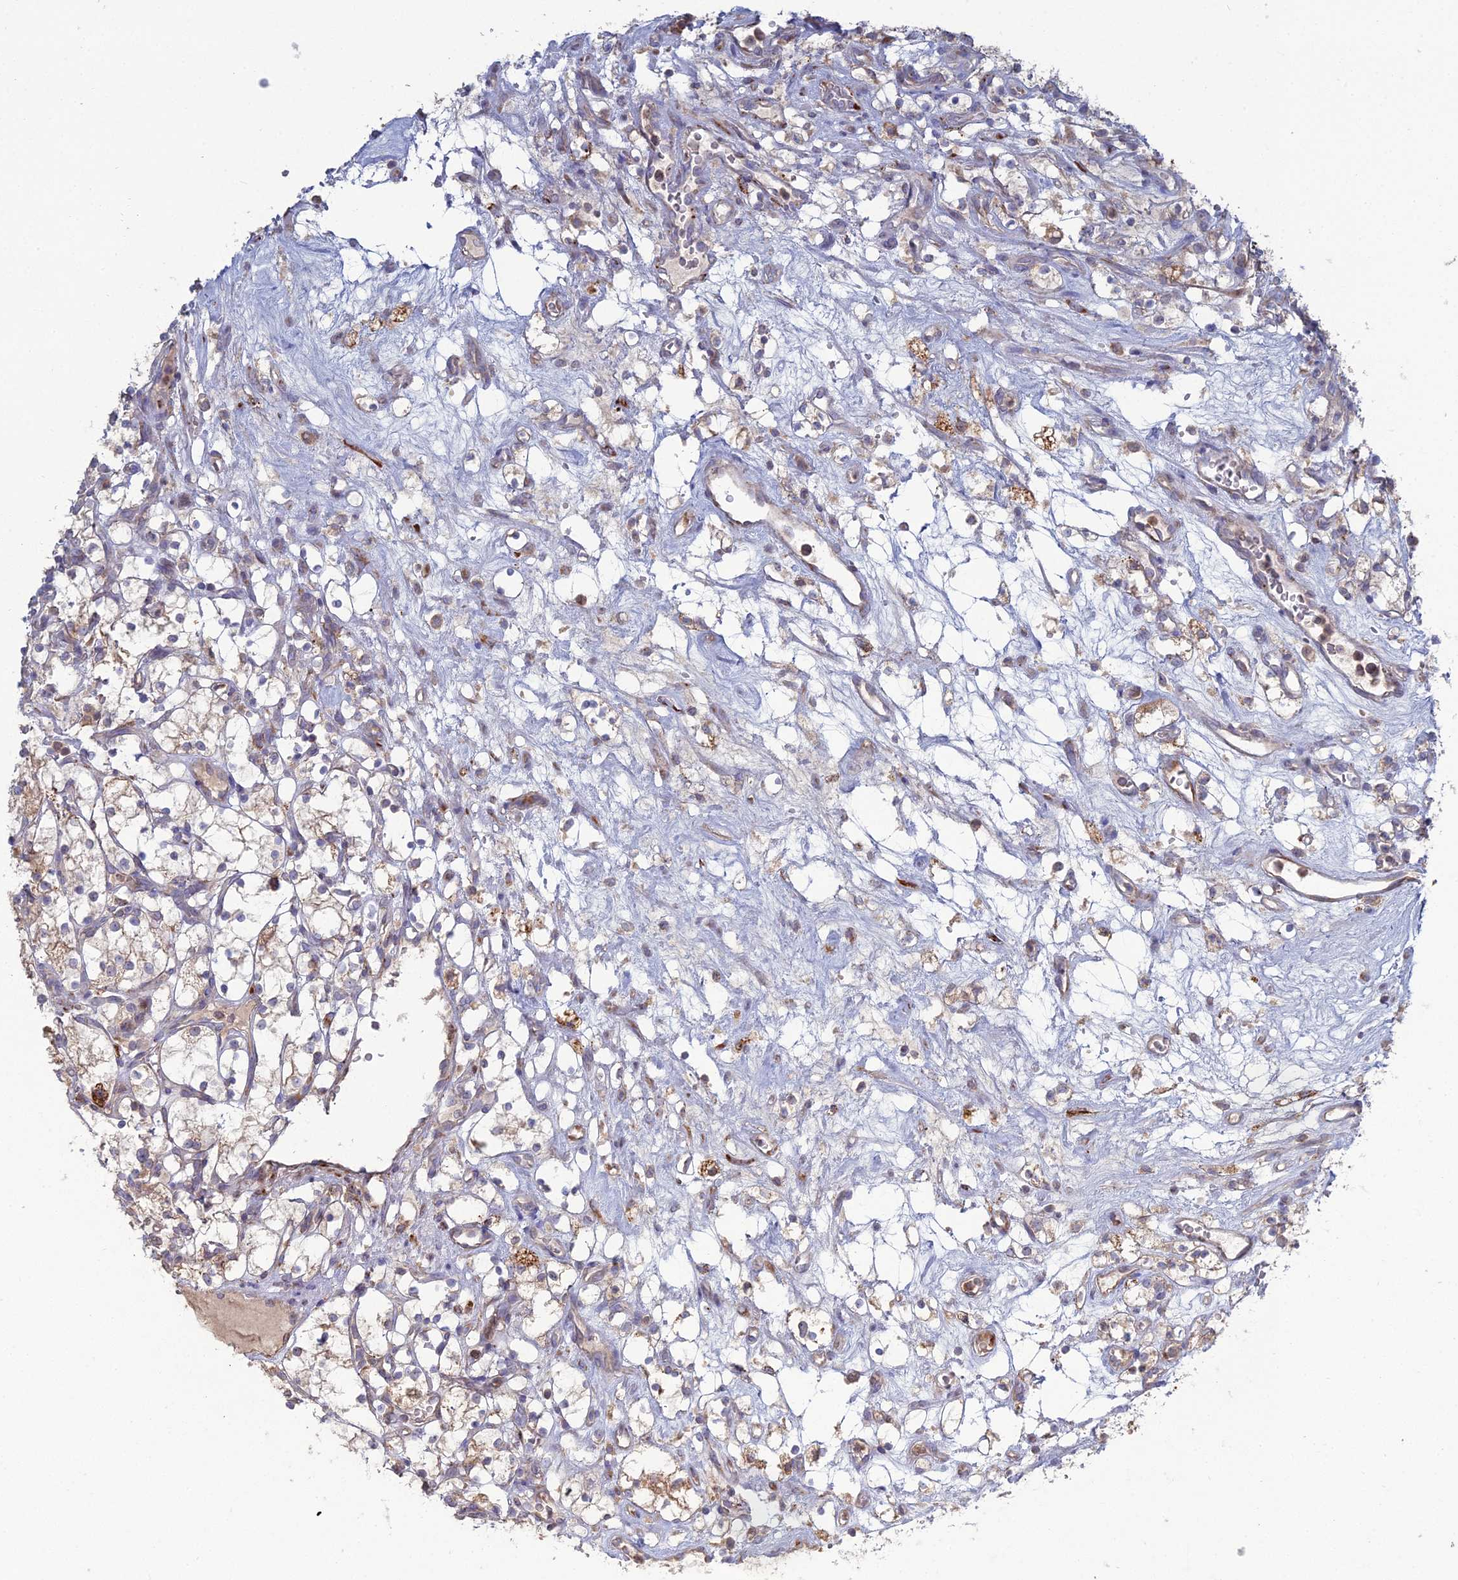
{"staining": {"intensity": "weak", "quantity": "<25%", "location": "cytoplasmic/membranous"}, "tissue": "renal cancer", "cell_type": "Tumor cells", "image_type": "cancer", "snomed": [{"axis": "morphology", "description": "Adenocarcinoma, NOS"}, {"axis": "topography", "description": "Kidney"}], "caption": "A high-resolution image shows IHC staining of renal cancer (adenocarcinoma), which reveals no significant expression in tumor cells. Nuclei are stained in blue.", "gene": "TRAPPC6A", "patient": {"sex": "female", "age": 69}}